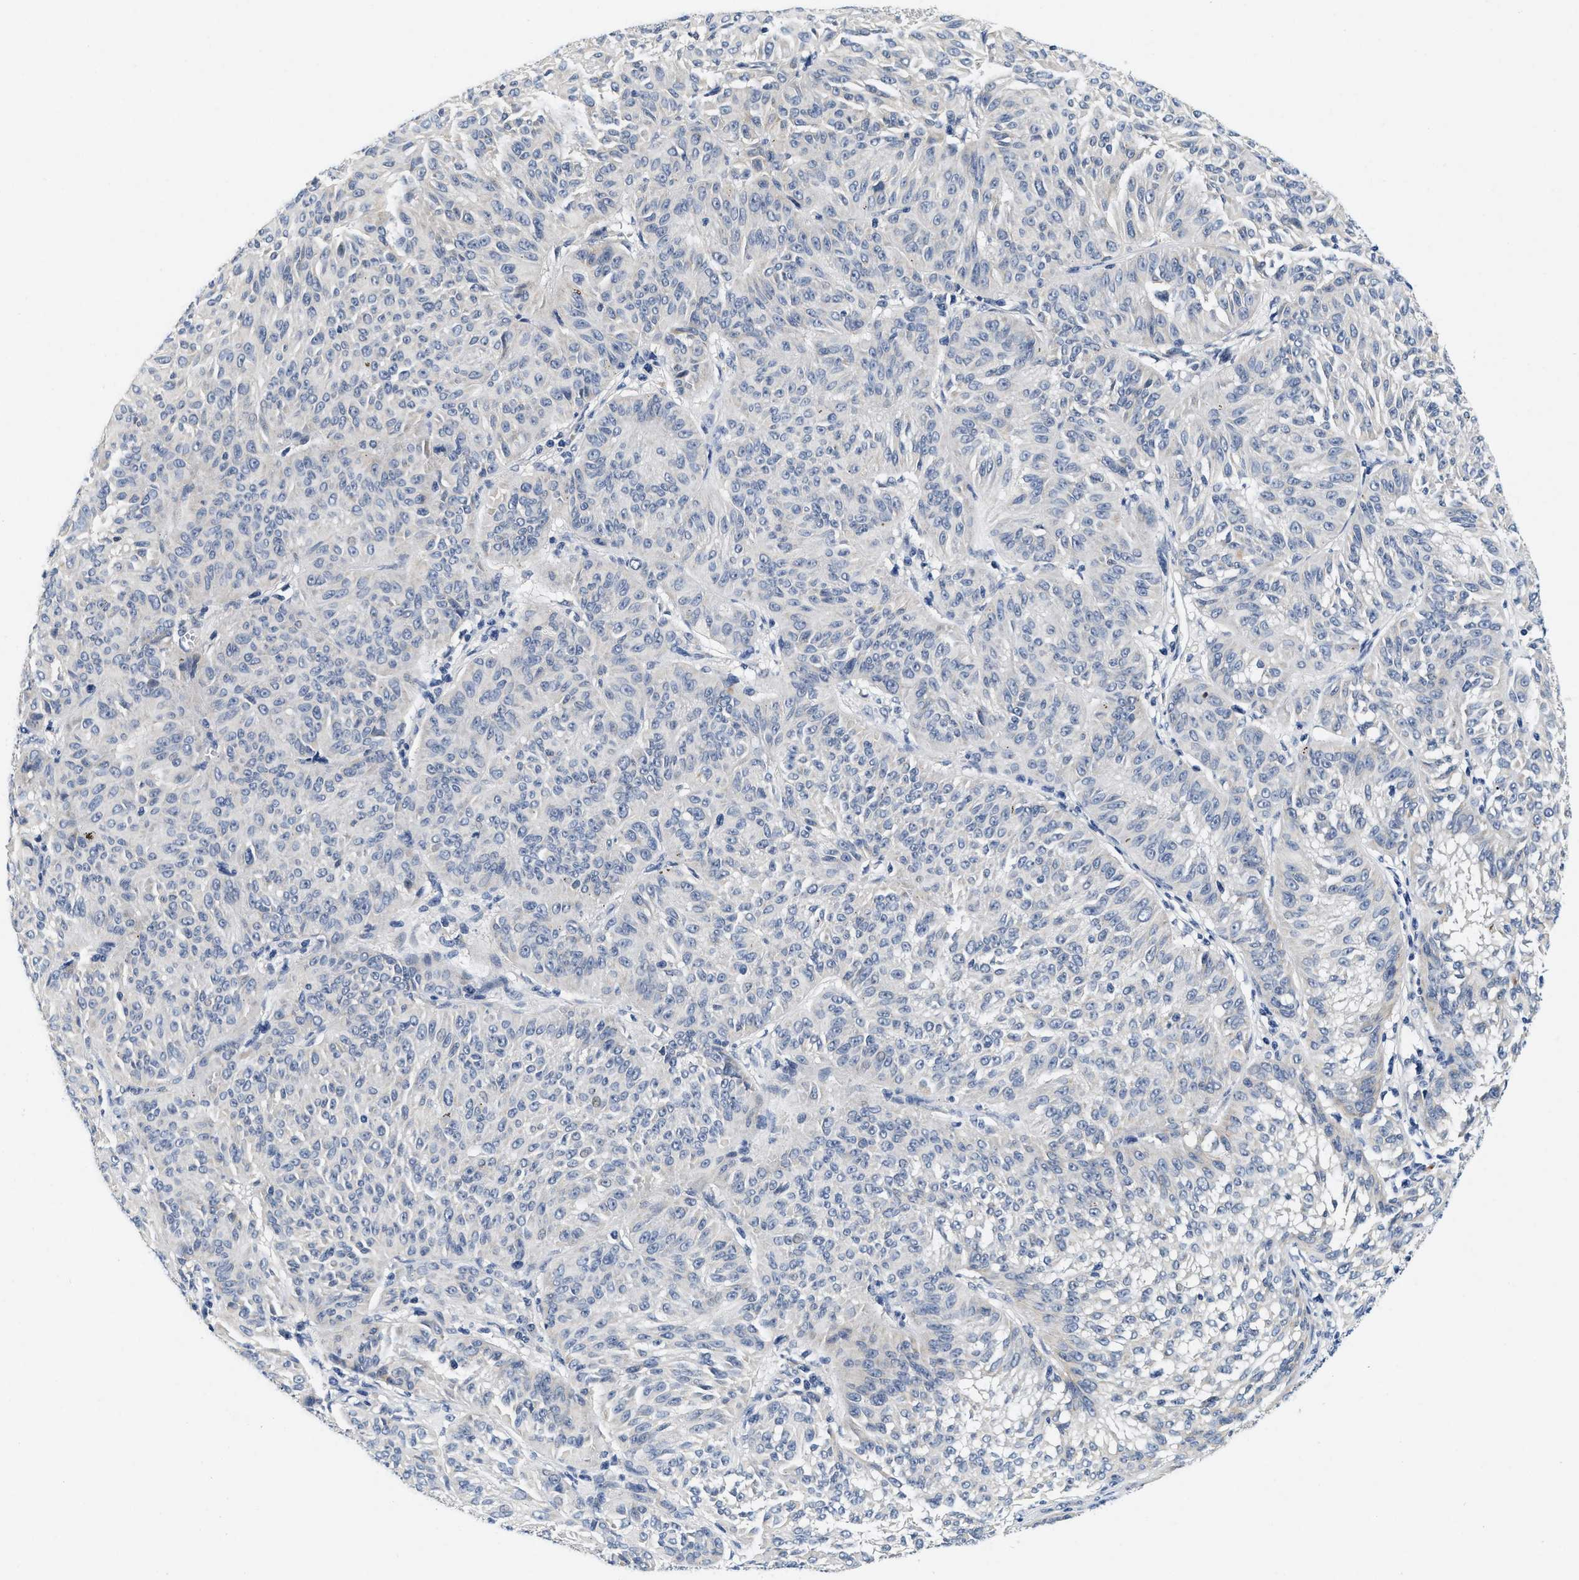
{"staining": {"intensity": "negative", "quantity": "none", "location": "none"}, "tissue": "melanoma", "cell_type": "Tumor cells", "image_type": "cancer", "snomed": [{"axis": "morphology", "description": "Malignant melanoma, NOS"}, {"axis": "topography", "description": "Skin"}], "caption": "DAB (3,3'-diaminobenzidine) immunohistochemical staining of human melanoma exhibits no significant positivity in tumor cells. (Brightfield microscopy of DAB IHC at high magnification).", "gene": "PDP1", "patient": {"sex": "female", "age": 72}}